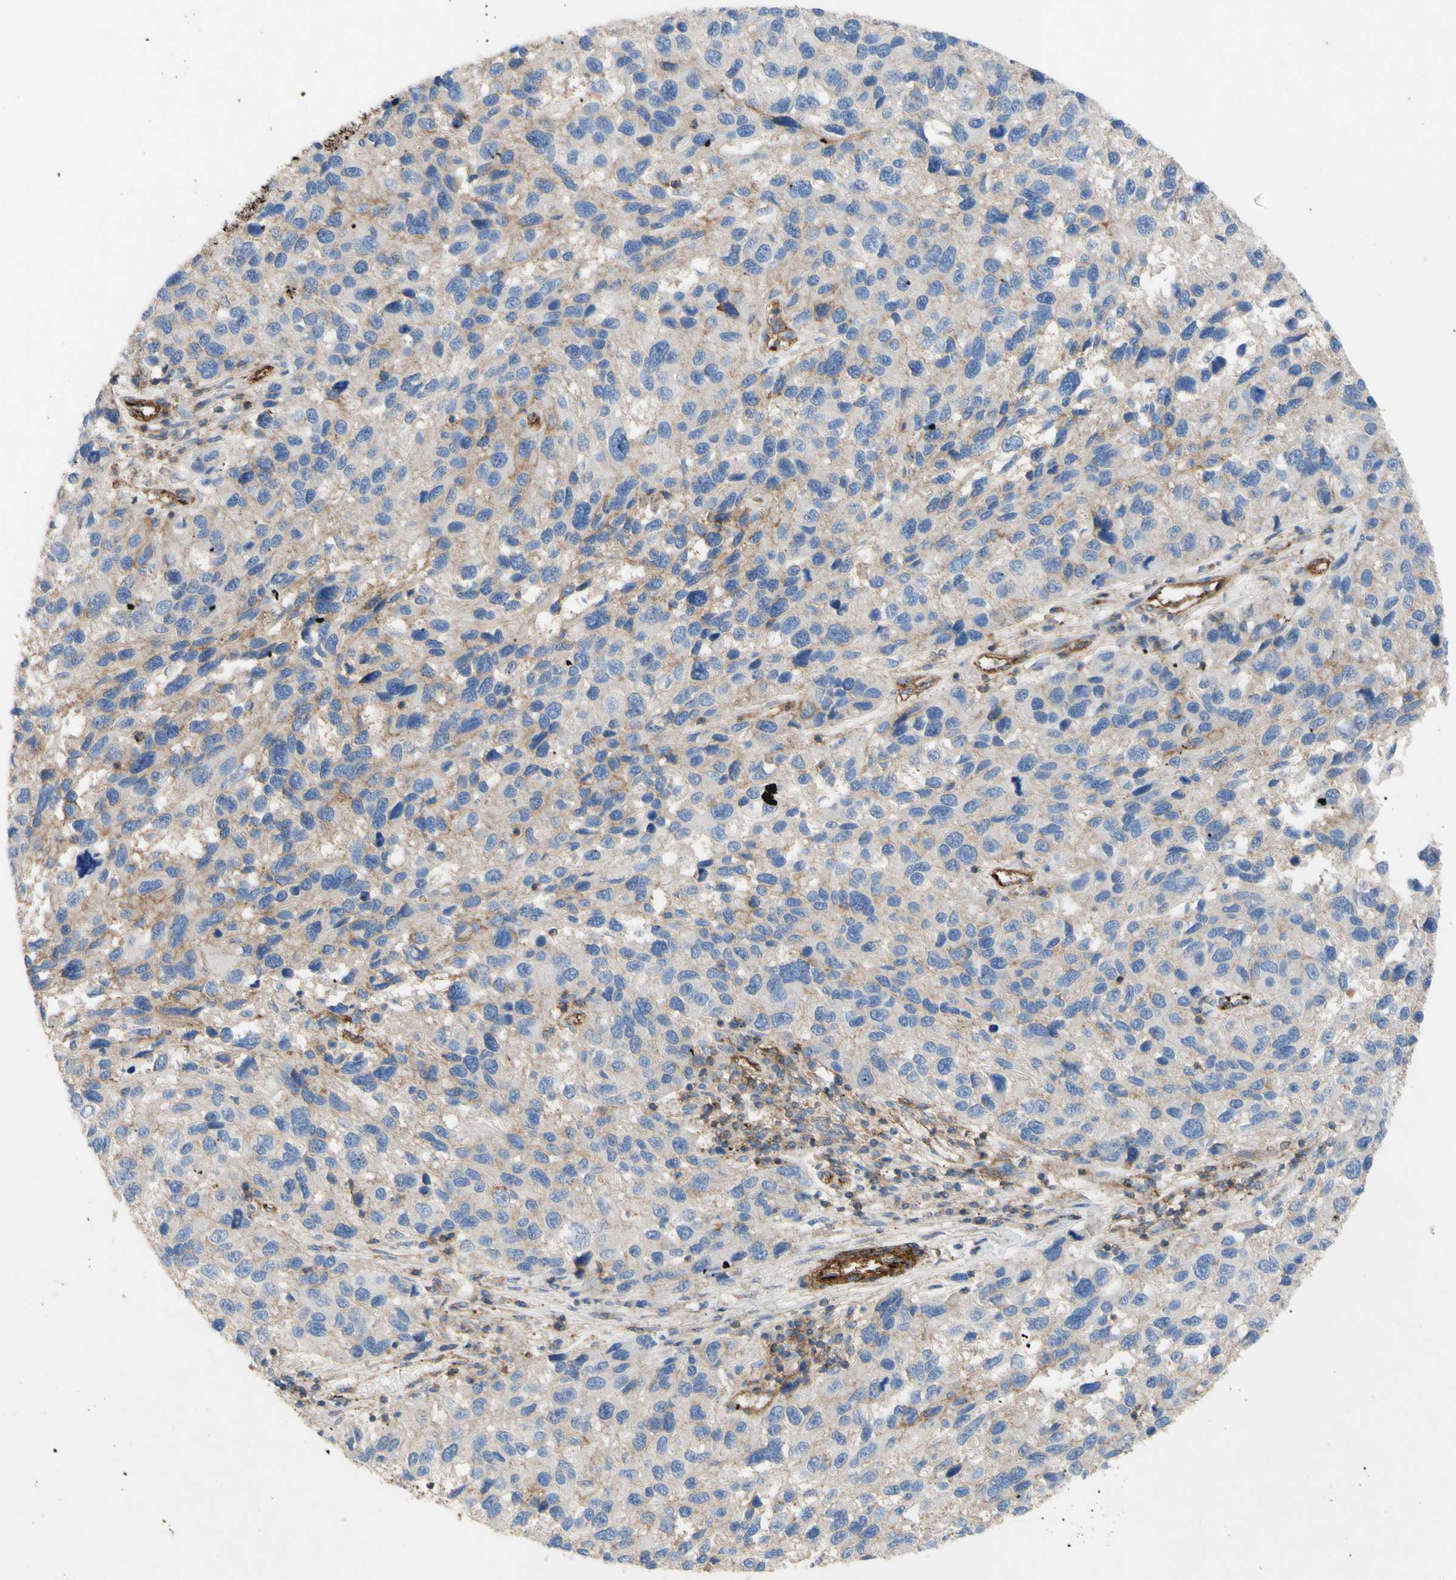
{"staining": {"intensity": "weak", "quantity": ">75%", "location": "cytoplasmic/membranous"}, "tissue": "melanoma", "cell_type": "Tumor cells", "image_type": "cancer", "snomed": [{"axis": "morphology", "description": "Malignant melanoma, NOS"}, {"axis": "topography", "description": "Skin"}], "caption": "This is an image of immunohistochemistry (IHC) staining of malignant melanoma, which shows weak staining in the cytoplasmic/membranous of tumor cells.", "gene": "ATP2A3", "patient": {"sex": "male", "age": 53}}